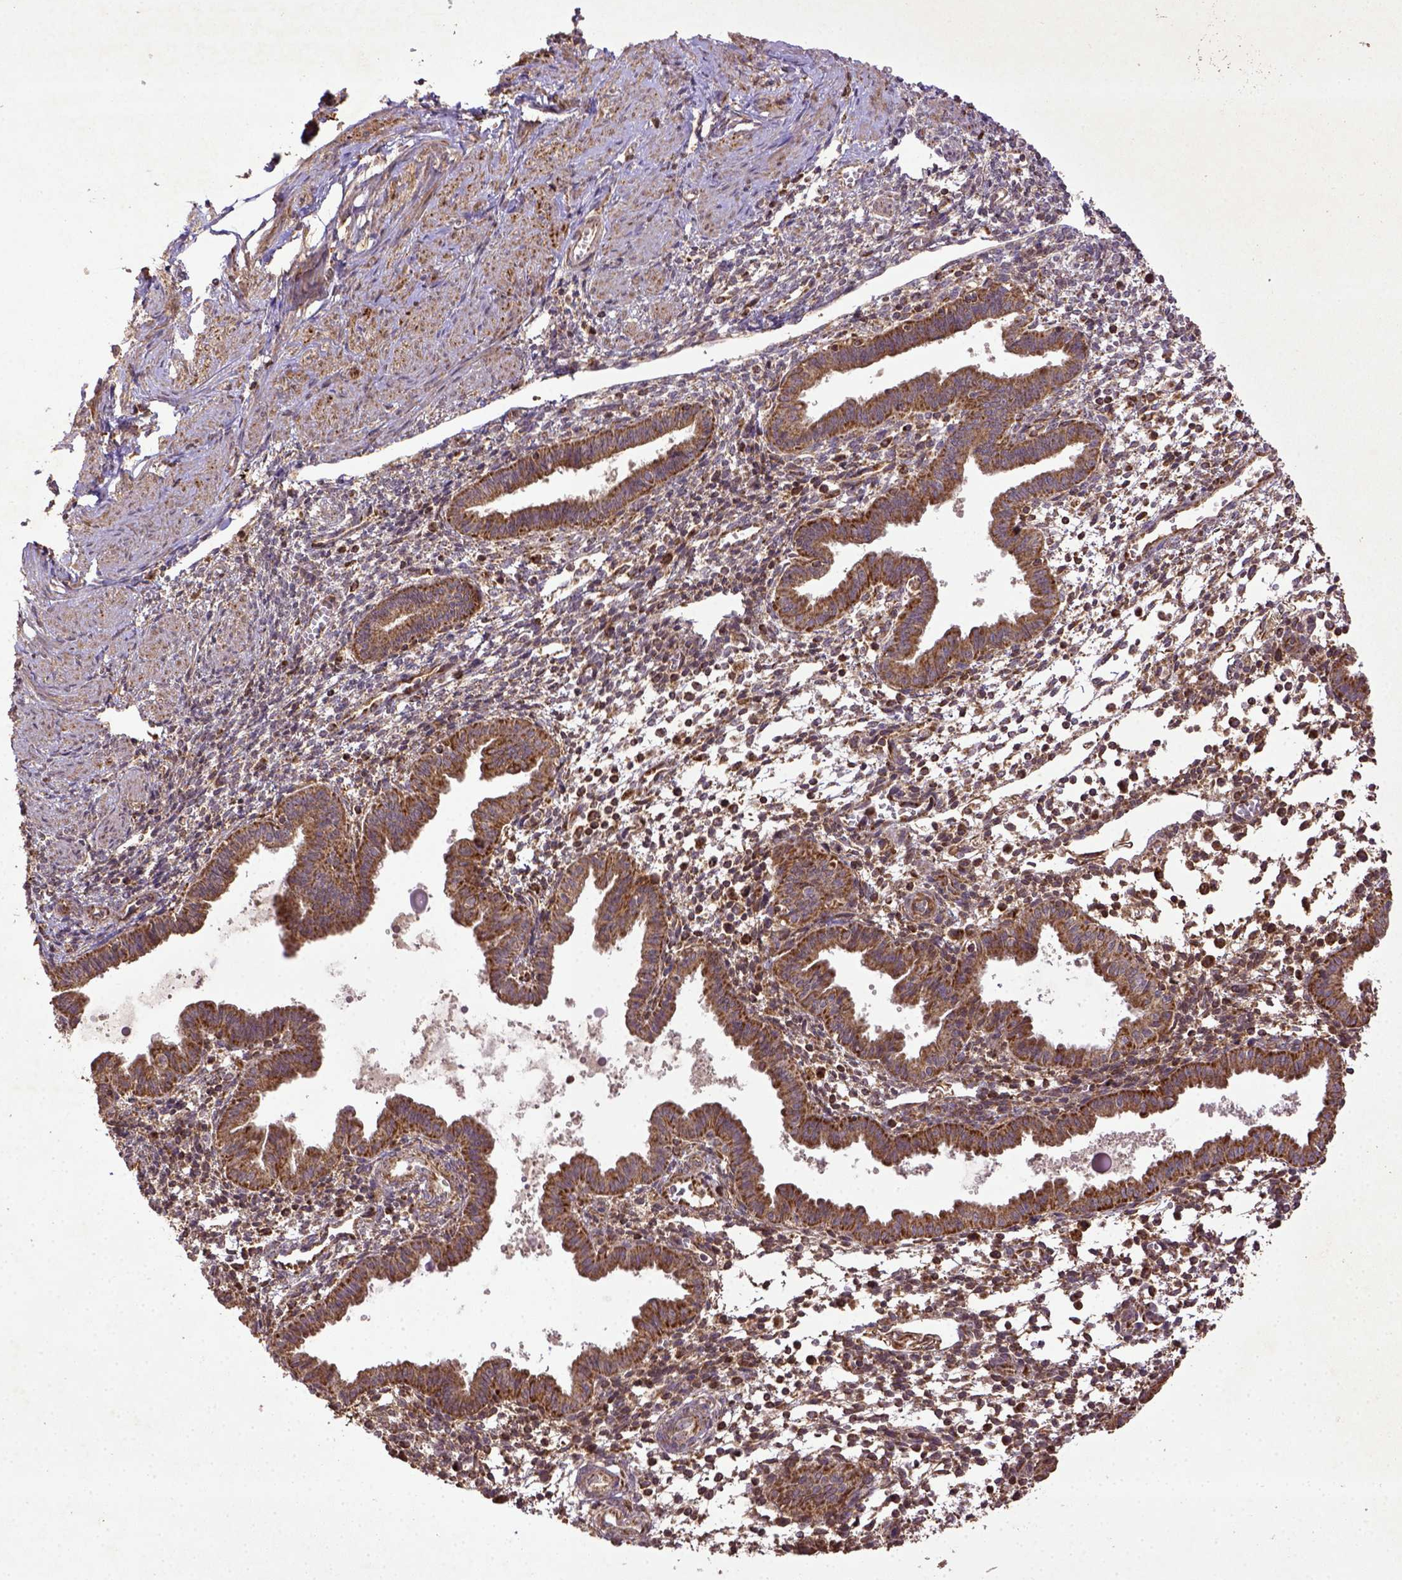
{"staining": {"intensity": "moderate", "quantity": ">75%", "location": "cytoplasmic/membranous"}, "tissue": "endometrium", "cell_type": "Cells in endometrial stroma", "image_type": "normal", "snomed": [{"axis": "morphology", "description": "Normal tissue, NOS"}, {"axis": "topography", "description": "Endometrium"}], "caption": "The immunohistochemical stain shows moderate cytoplasmic/membranous staining in cells in endometrial stroma of benign endometrium. Nuclei are stained in blue.", "gene": "MT", "patient": {"sex": "female", "age": 37}}